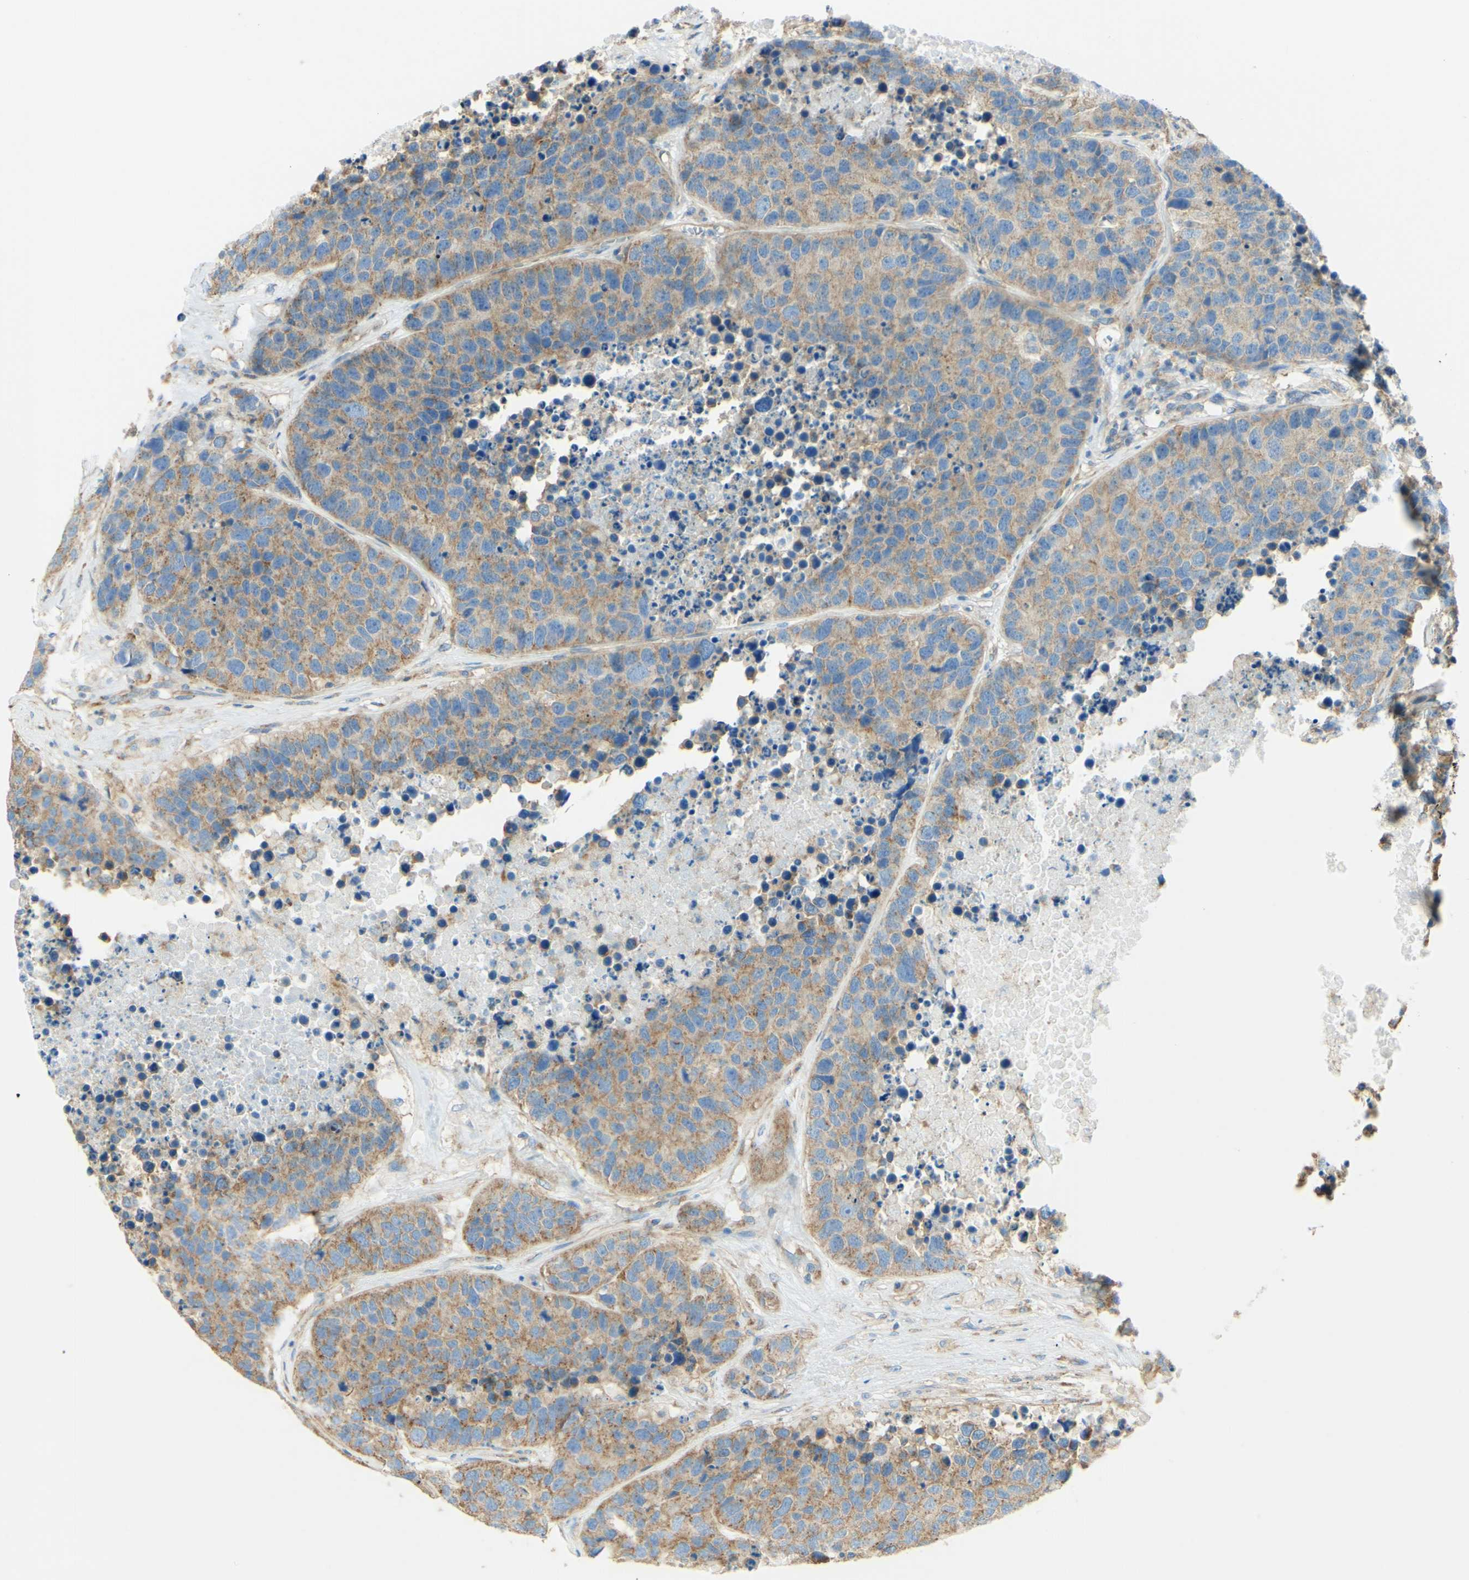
{"staining": {"intensity": "weak", "quantity": ">75%", "location": "cytoplasmic/membranous"}, "tissue": "carcinoid", "cell_type": "Tumor cells", "image_type": "cancer", "snomed": [{"axis": "morphology", "description": "Carcinoid, malignant, NOS"}, {"axis": "topography", "description": "Lung"}], "caption": "Human carcinoid stained with a brown dye shows weak cytoplasmic/membranous positive expression in approximately >75% of tumor cells.", "gene": "CLTC", "patient": {"sex": "male", "age": 60}}